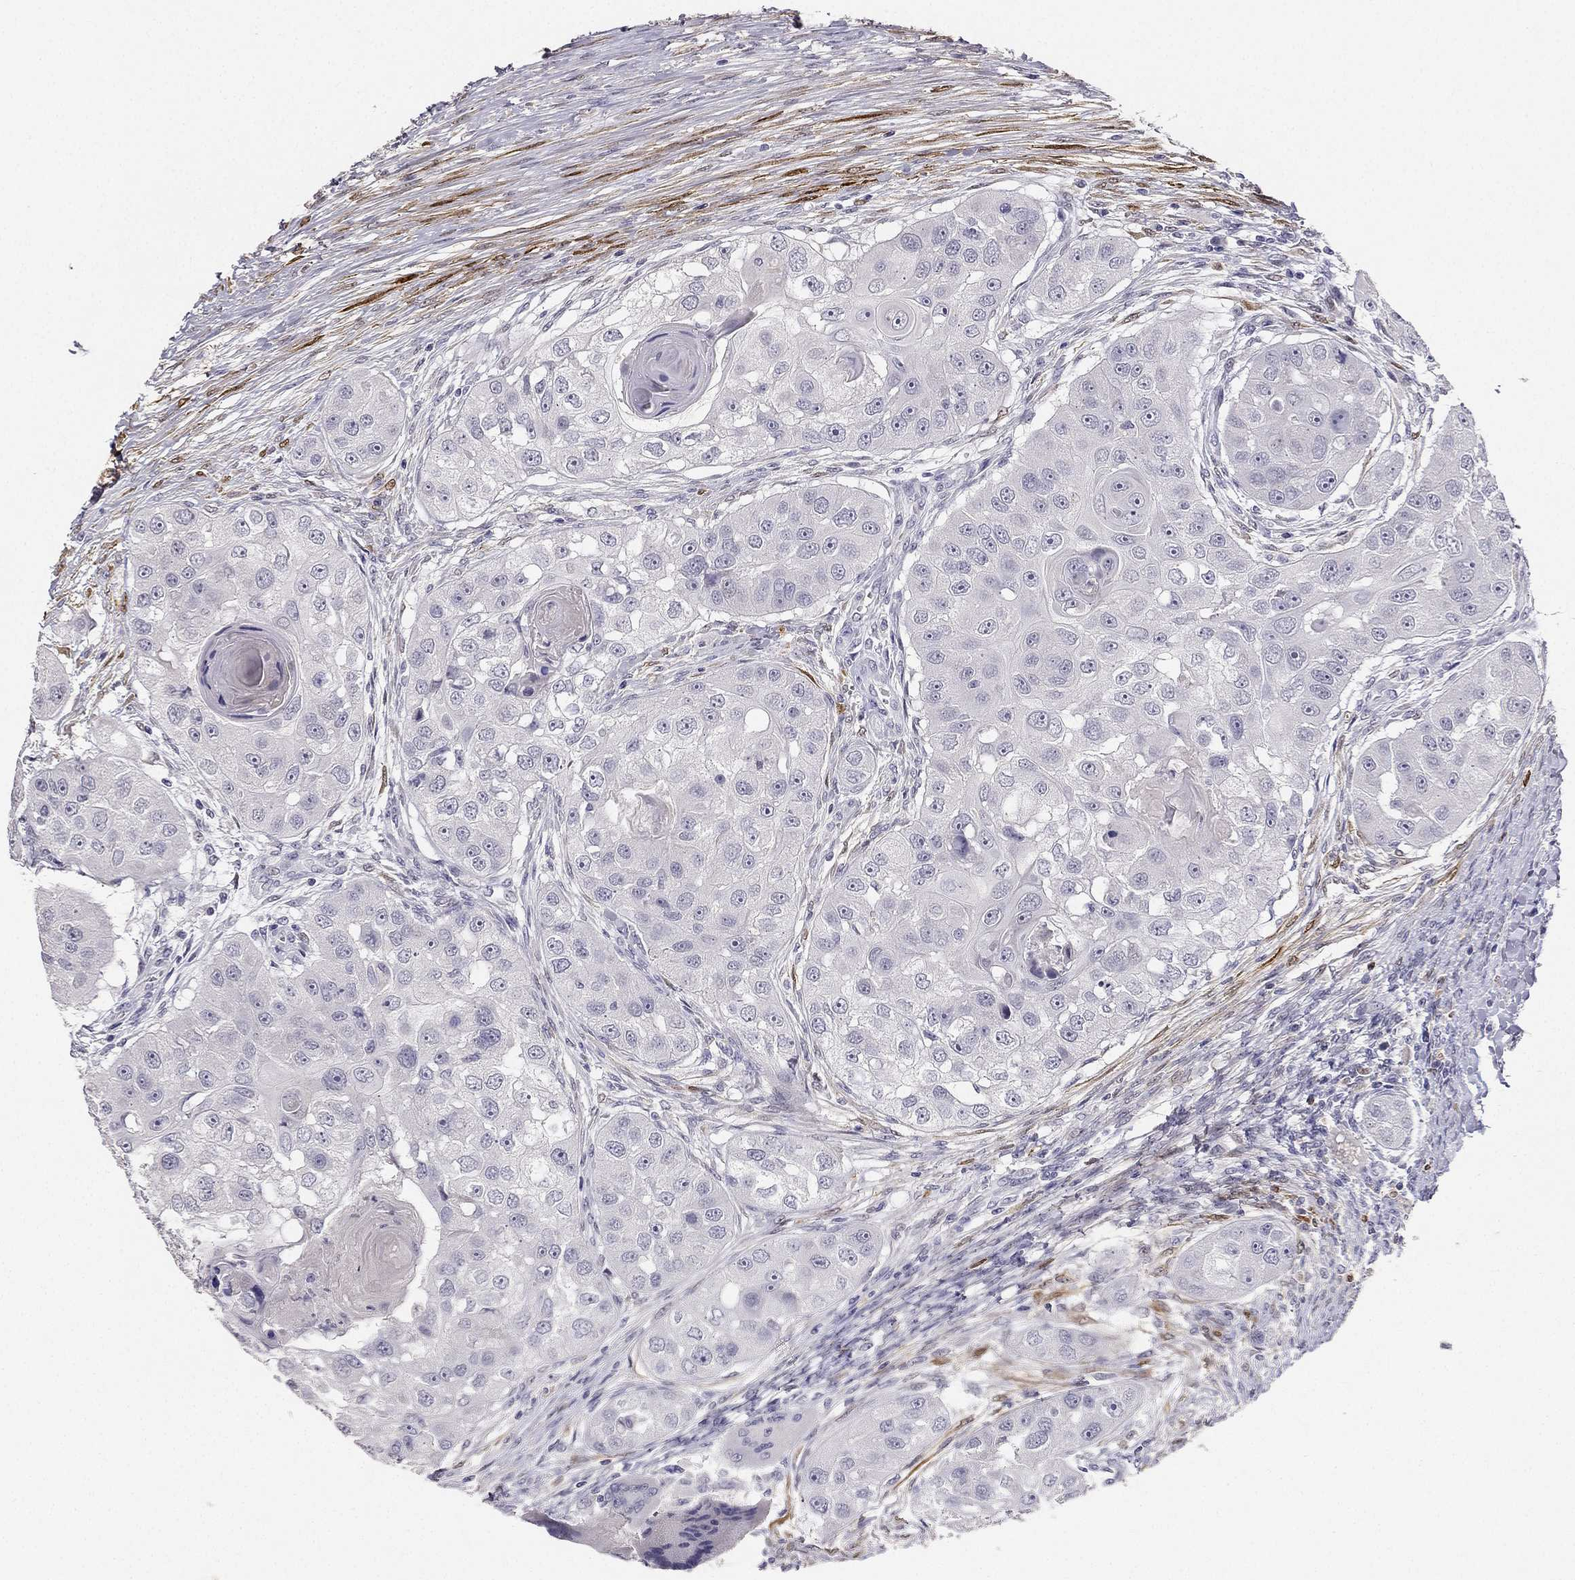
{"staining": {"intensity": "negative", "quantity": "none", "location": "none"}, "tissue": "head and neck cancer", "cell_type": "Tumor cells", "image_type": "cancer", "snomed": [{"axis": "morphology", "description": "Squamous cell carcinoma, NOS"}, {"axis": "topography", "description": "Head-Neck"}], "caption": "Immunohistochemical staining of human head and neck cancer reveals no significant staining in tumor cells. (Brightfield microscopy of DAB immunohistochemistry at high magnification).", "gene": "CALB2", "patient": {"sex": "male", "age": 51}}